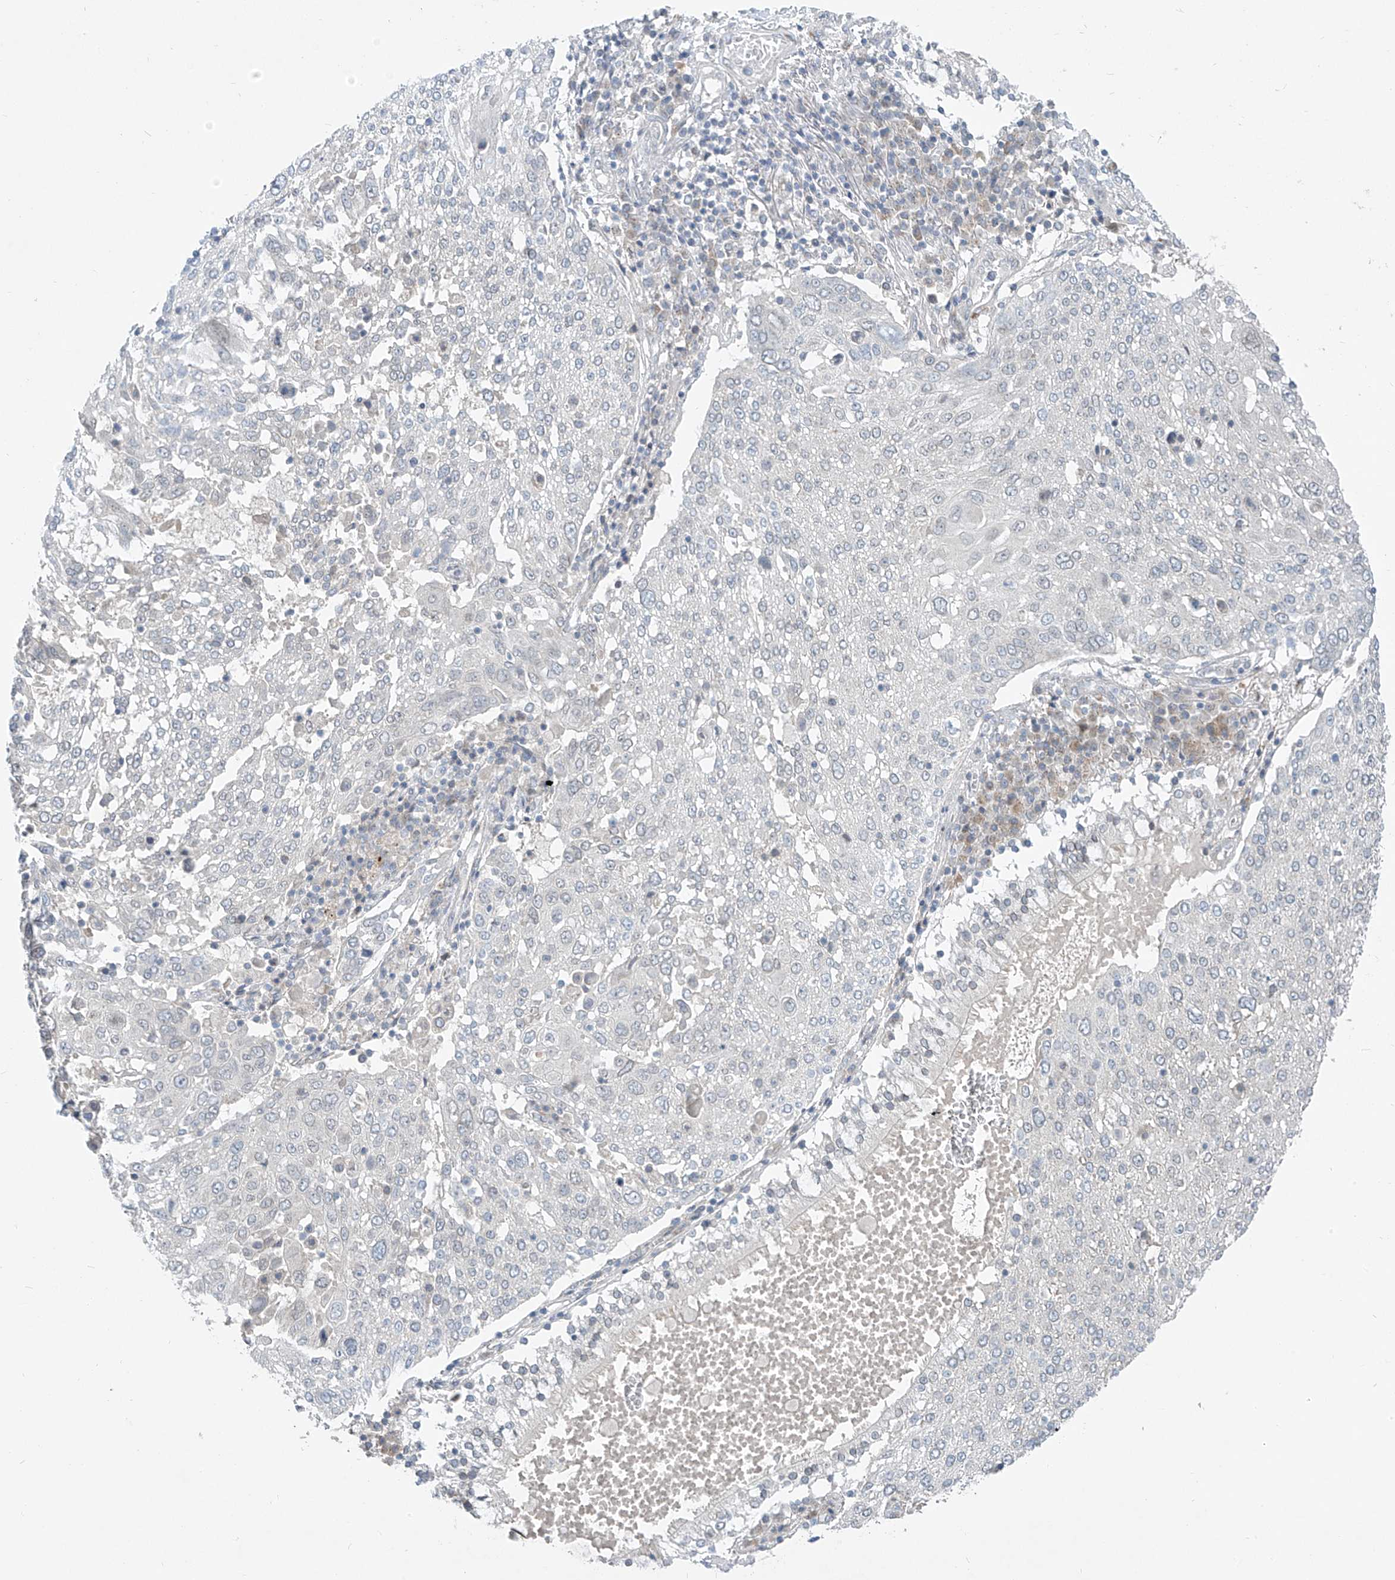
{"staining": {"intensity": "negative", "quantity": "none", "location": "none"}, "tissue": "lung cancer", "cell_type": "Tumor cells", "image_type": "cancer", "snomed": [{"axis": "morphology", "description": "Squamous cell carcinoma, NOS"}, {"axis": "topography", "description": "Lung"}], "caption": "A photomicrograph of human lung cancer is negative for staining in tumor cells.", "gene": "KRTAP25-1", "patient": {"sex": "male", "age": 65}}